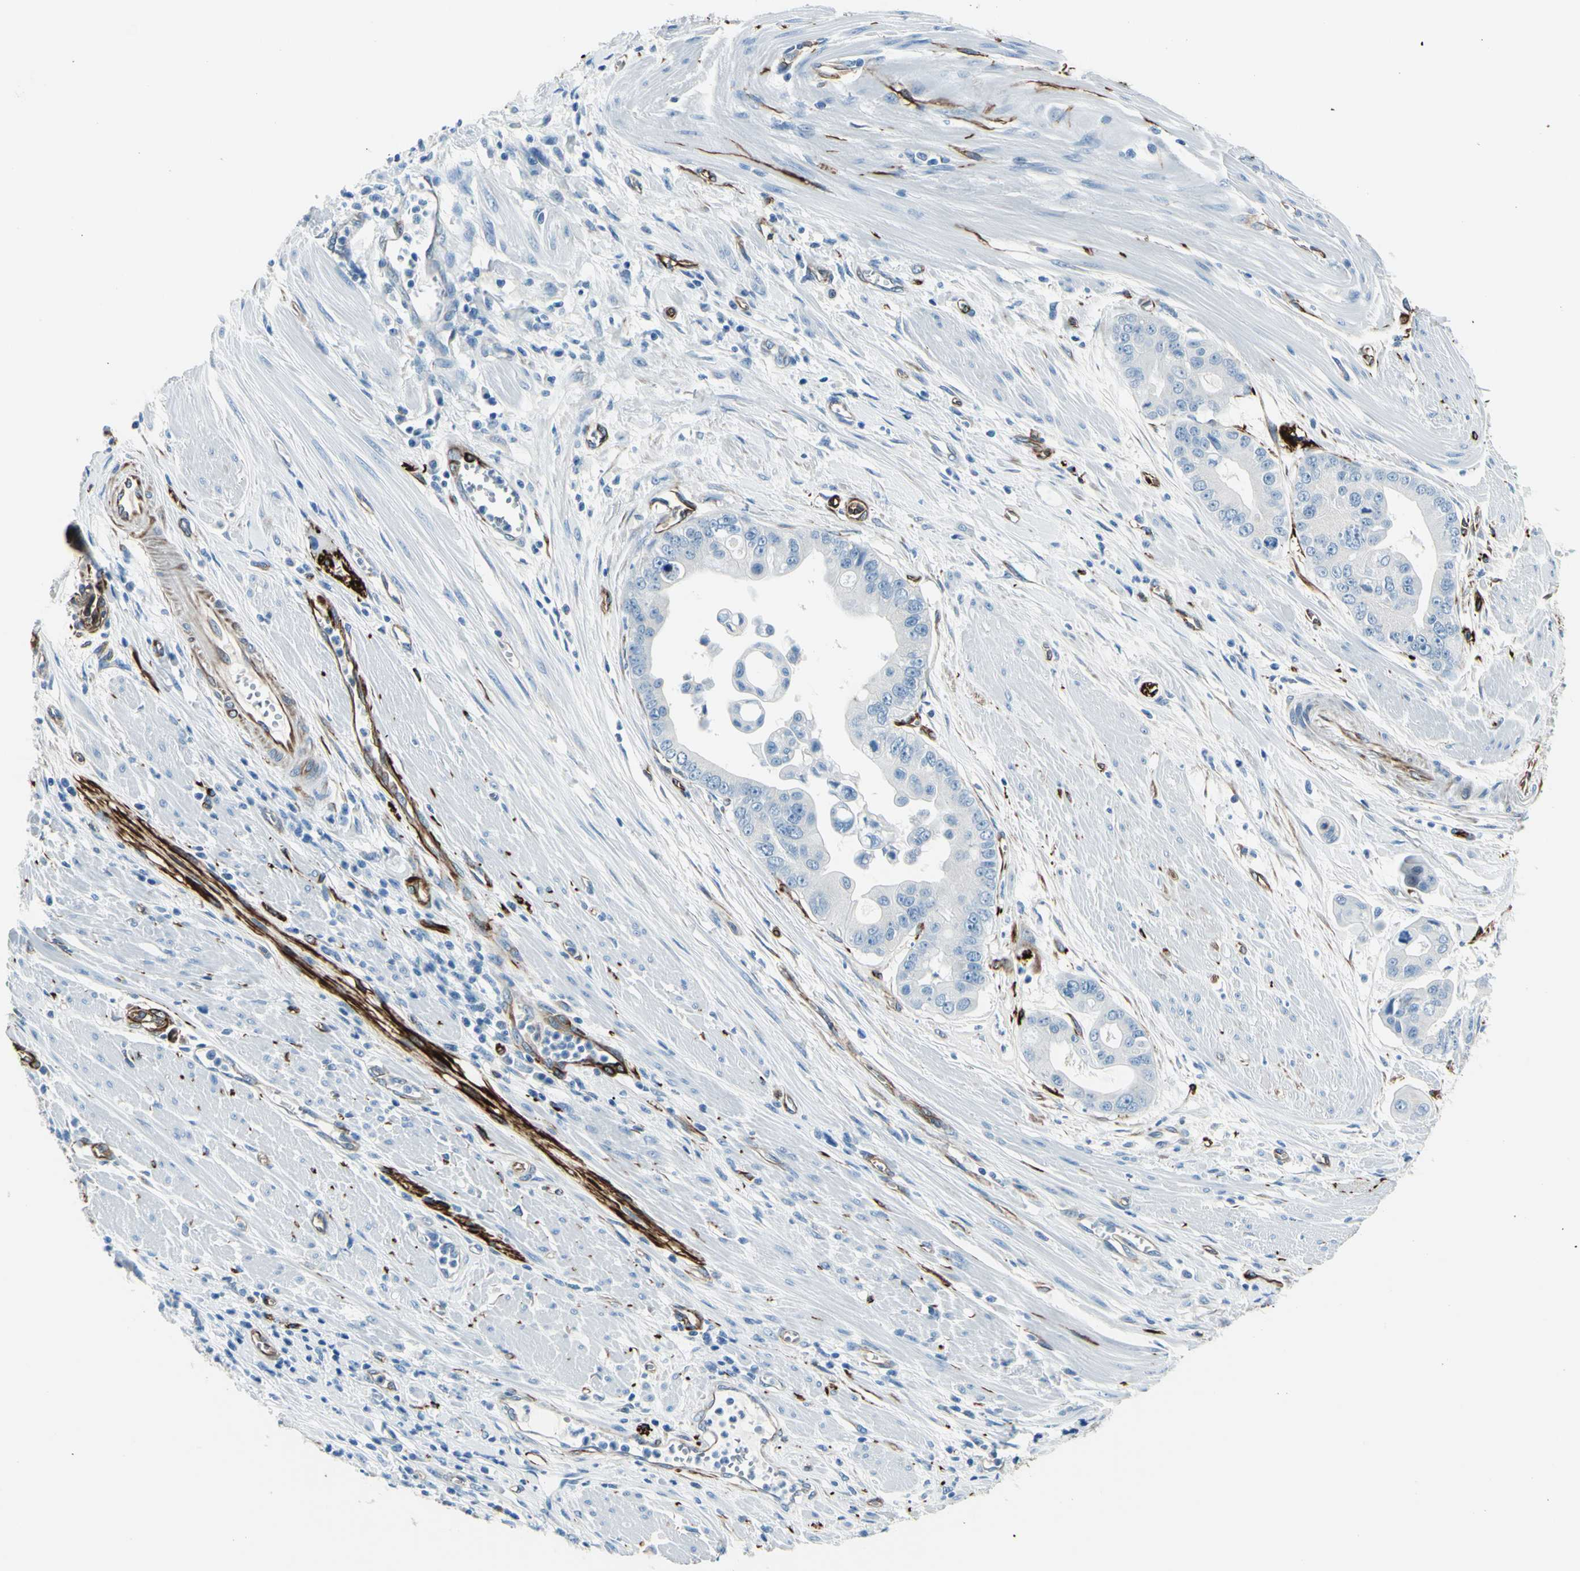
{"staining": {"intensity": "negative", "quantity": "none", "location": "none"}, "tissue": "pancreatic cancer", "cell_type": "Tumor cells", "image_type": "cancer", "snomed": [{"axis": "morphology", "description": "Adenocarcinoma, NOS"}, {"axis": "topography", "description": "Pancreas"}], "caption": "This is a micrograph of IHC staining of pancreatic cancer (adenocarcinoma), which shows no positivity in tumor cells.", "gene": "PTH2R", "patient": {"sex": "female", "age": 75}}